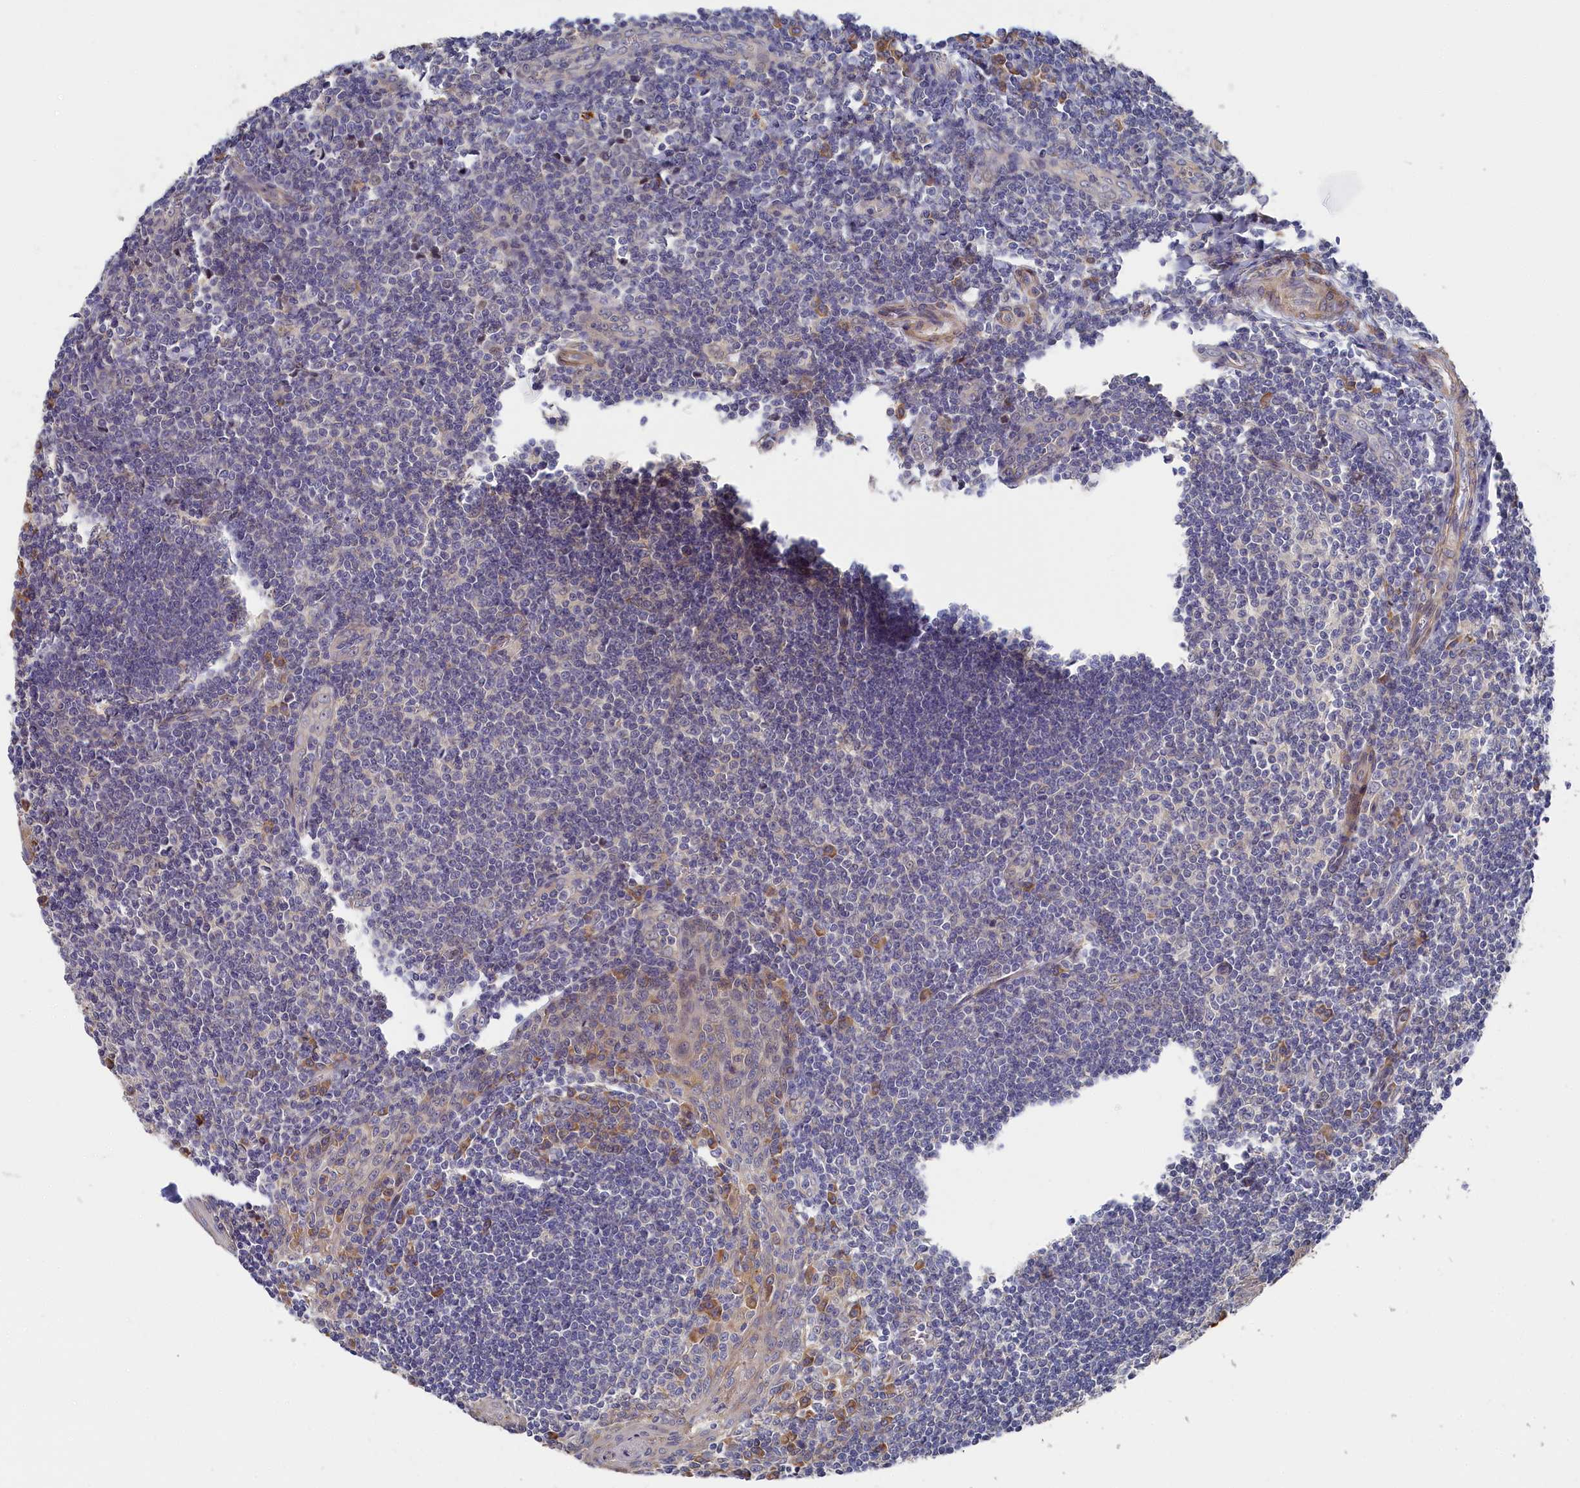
{"staining": {"intensity": "negative", "quantity": "none", "location": "none"}, "tissue": "tonsil", "cell_type": "Germinal center cells", "image_type": "normal", "snomed": [{"axis": "morphology", "description": "Normal tissue, NOS"}, {"axis": "topography", "description": "Tonsil"}], "caption": "An immunohistochemistry image of unremarkable tonsil is shown. There is no staining in germinal center cells of tonsil.", "gene": "CYB5D2", "patient": {"sex": "male", "age": 27}}